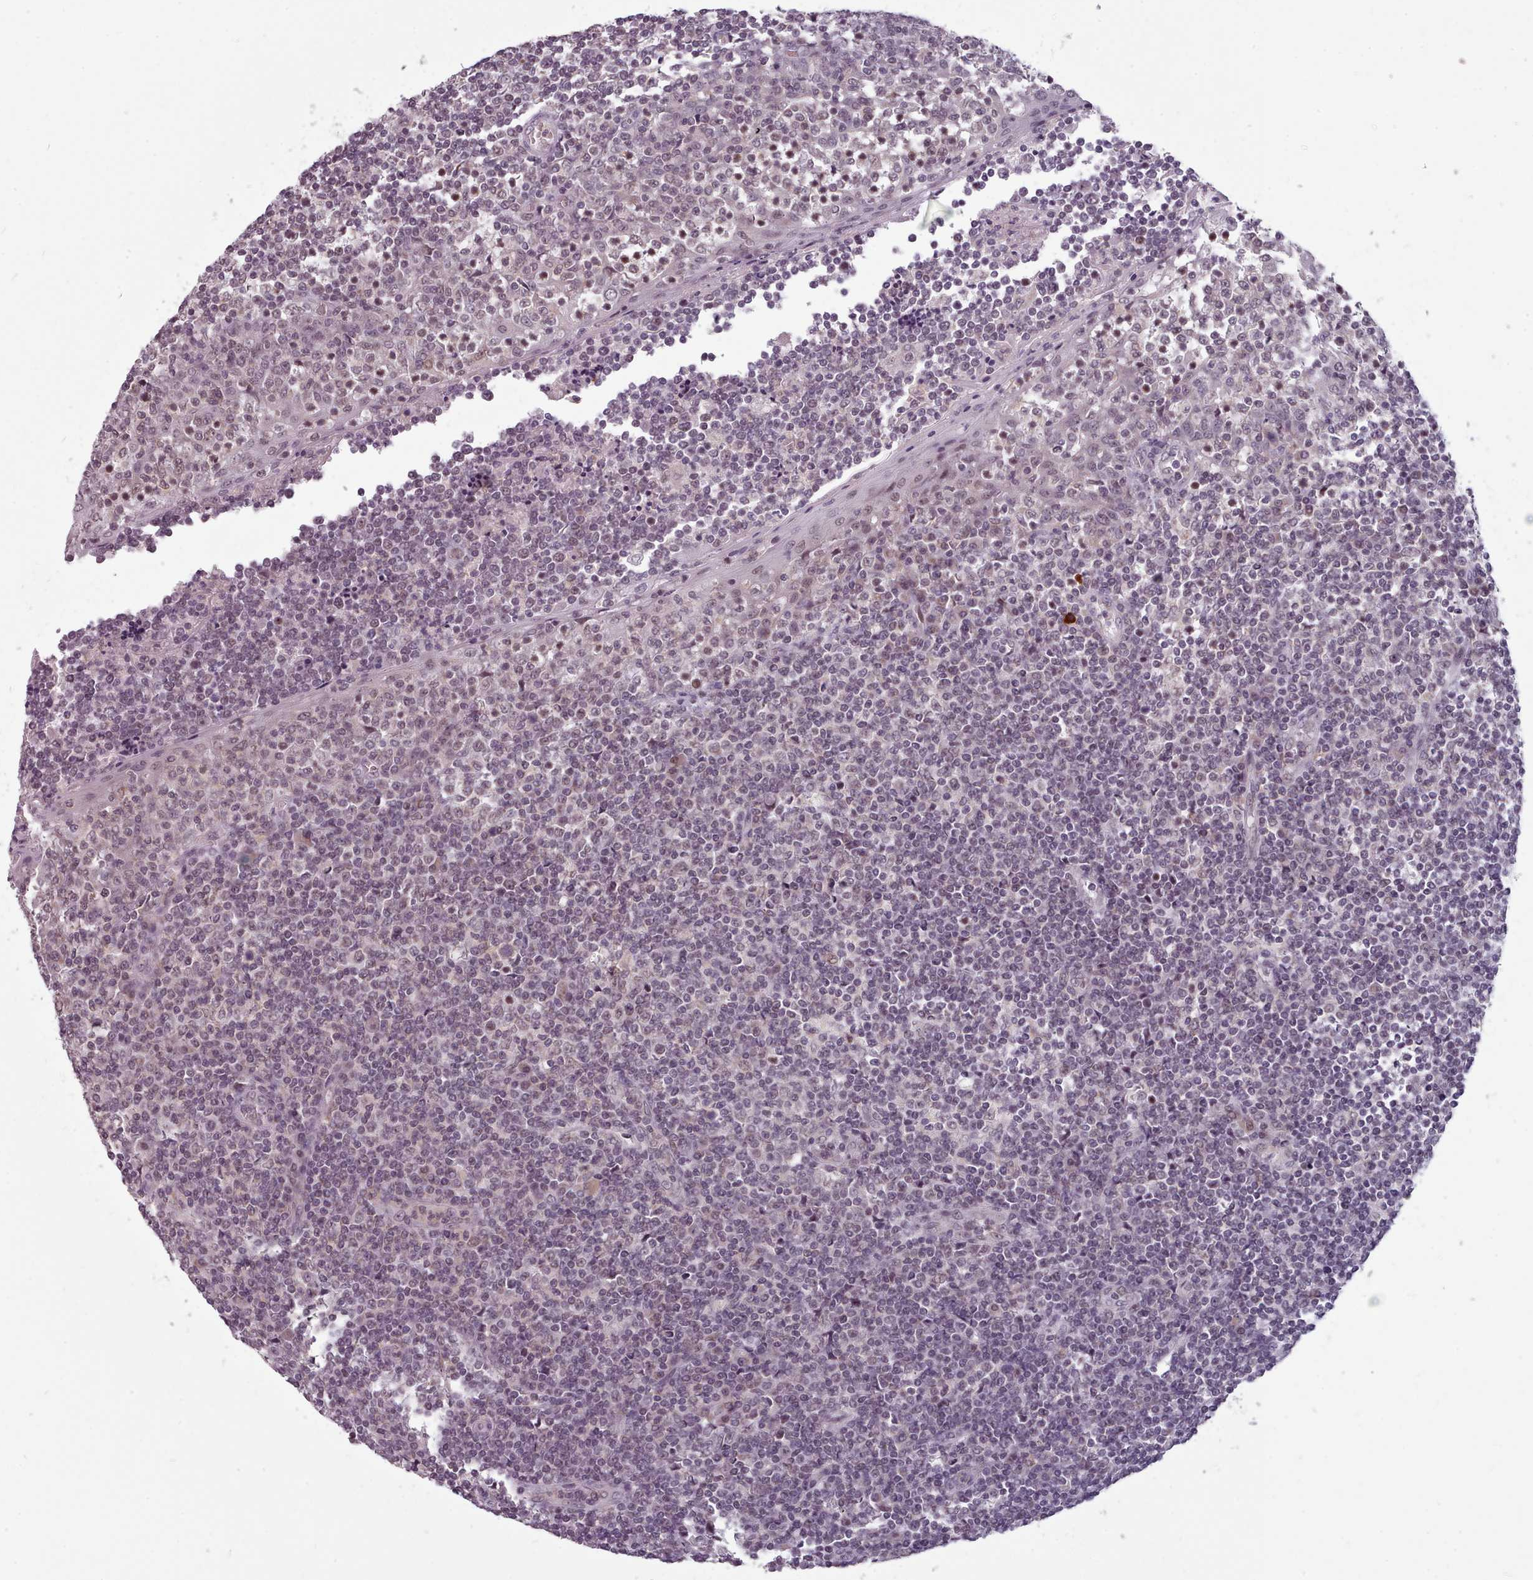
{"staining": {"intensity": "weak", "quantity": ">75%", "location": "nuclear"}, "tissue": "tonsil", "cell_type": "Germinal center cells", "image_type": "normal", "snomed": [{"axis": "morphology", "description": "Normal tissue, NOS"}, {"axis": "topography", "description": "Tonsil"}], "caption": "Immunohistochemistry of unremarkable tonsil exhibits low levels of weak nuclear positivity in about >75% of germinal center cells.", "gene": "SRSF9", "patient": {"sex": "female", "age": 19}}